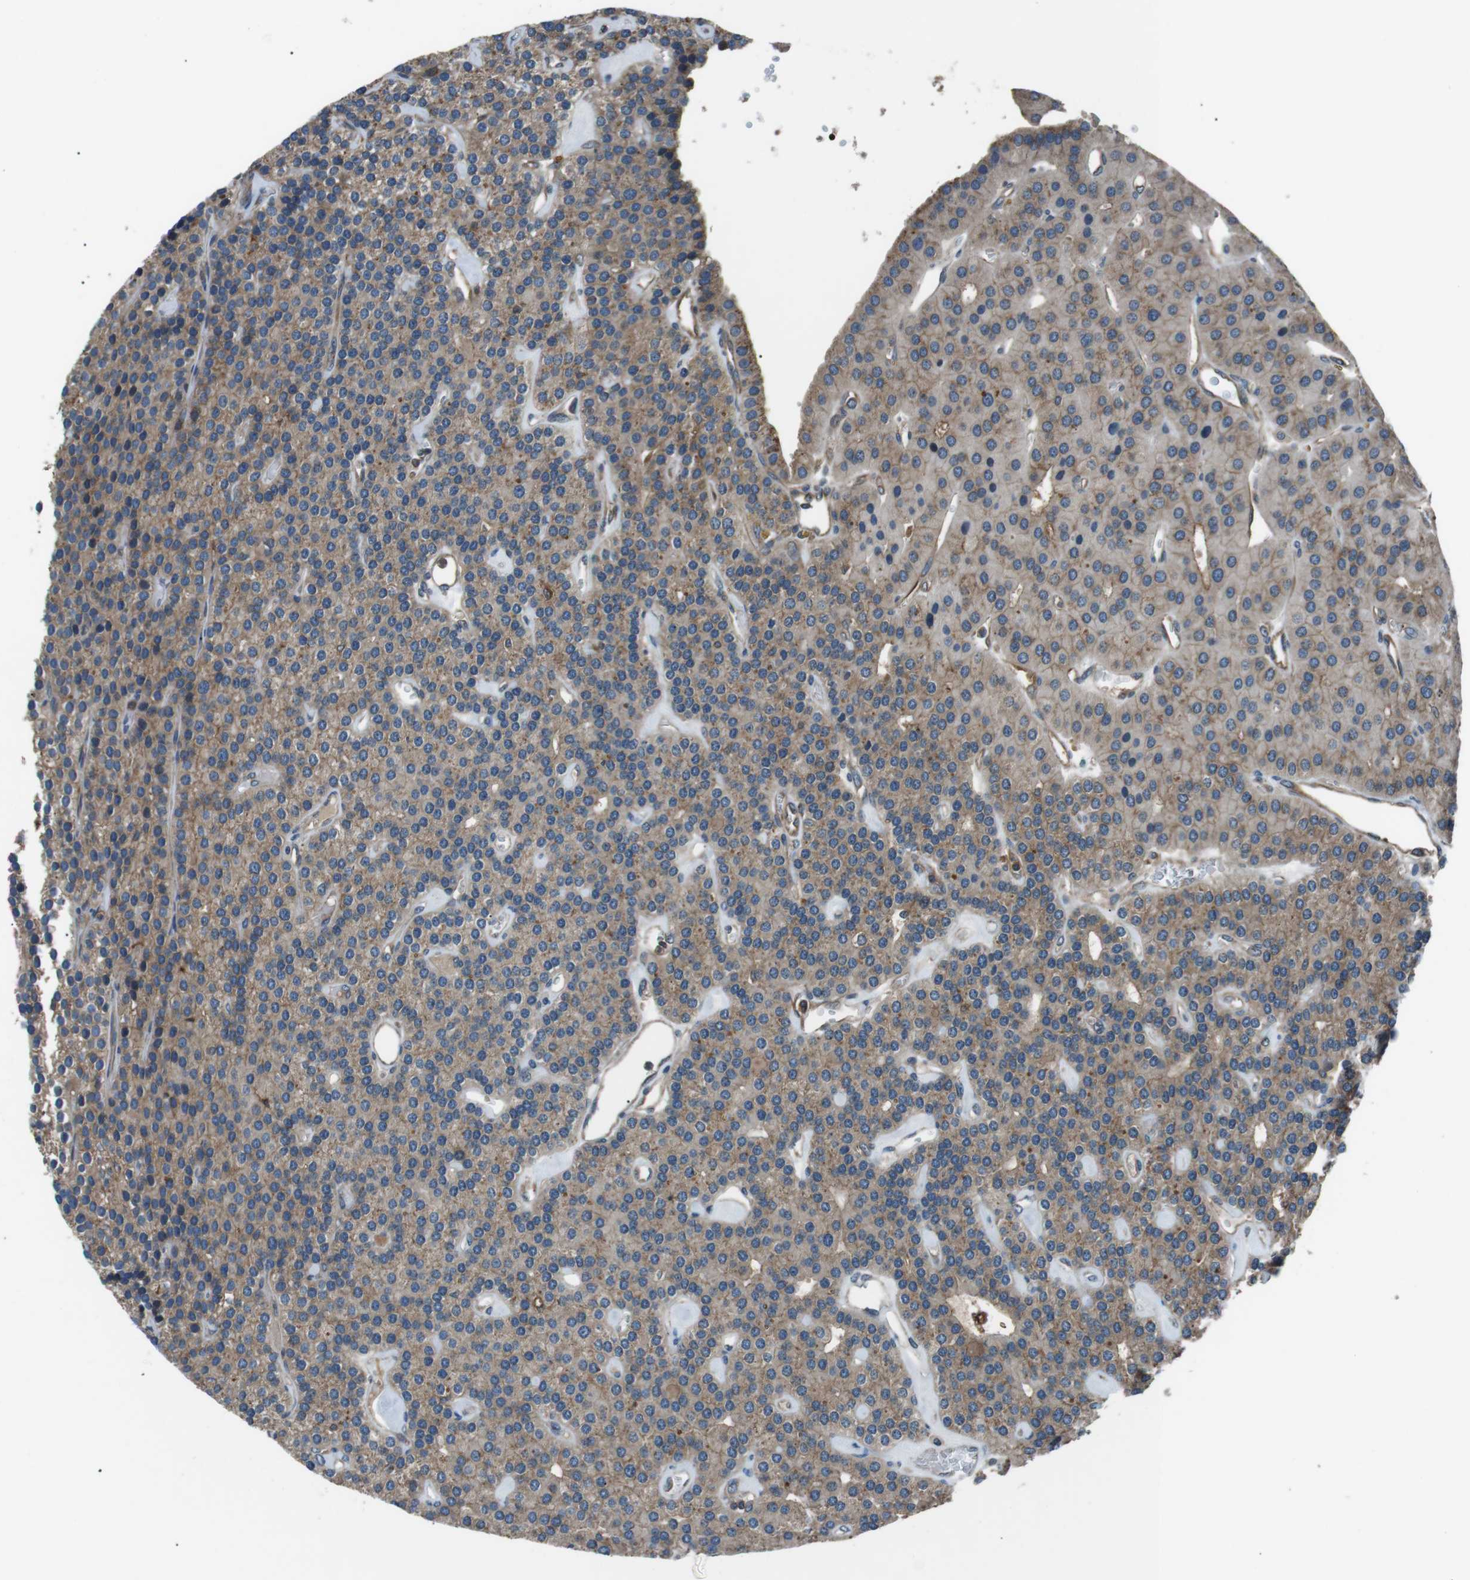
{"staining": {"intensity": "moderate", "quantity": ">75%", "location": "cytoplasmic/membranous"}, "tissue": "parathyroid gland", "cell_type": "Glandular cells", "image_type": "normal", "snomed": [{"axis": "morphology", "description": "Normal tissue, NOS"}, {"axis": "morphology", "description": "Adenoma, NOS"}, {"axis": "topography", "description": "Parathyroid gland"}], "caption": "Moderate cytoplasmic/membranous expression is identified in approximately >75% of glandular cells in benign parathyroid gland. (Stains: DAB (3,3'-diaminobenzidine) in brown, nuclei in blue, Microscopy: brightfield microscopy at high magnification).", "gene": "GPR161", "patient": {"sex": "female", "age": 86}}